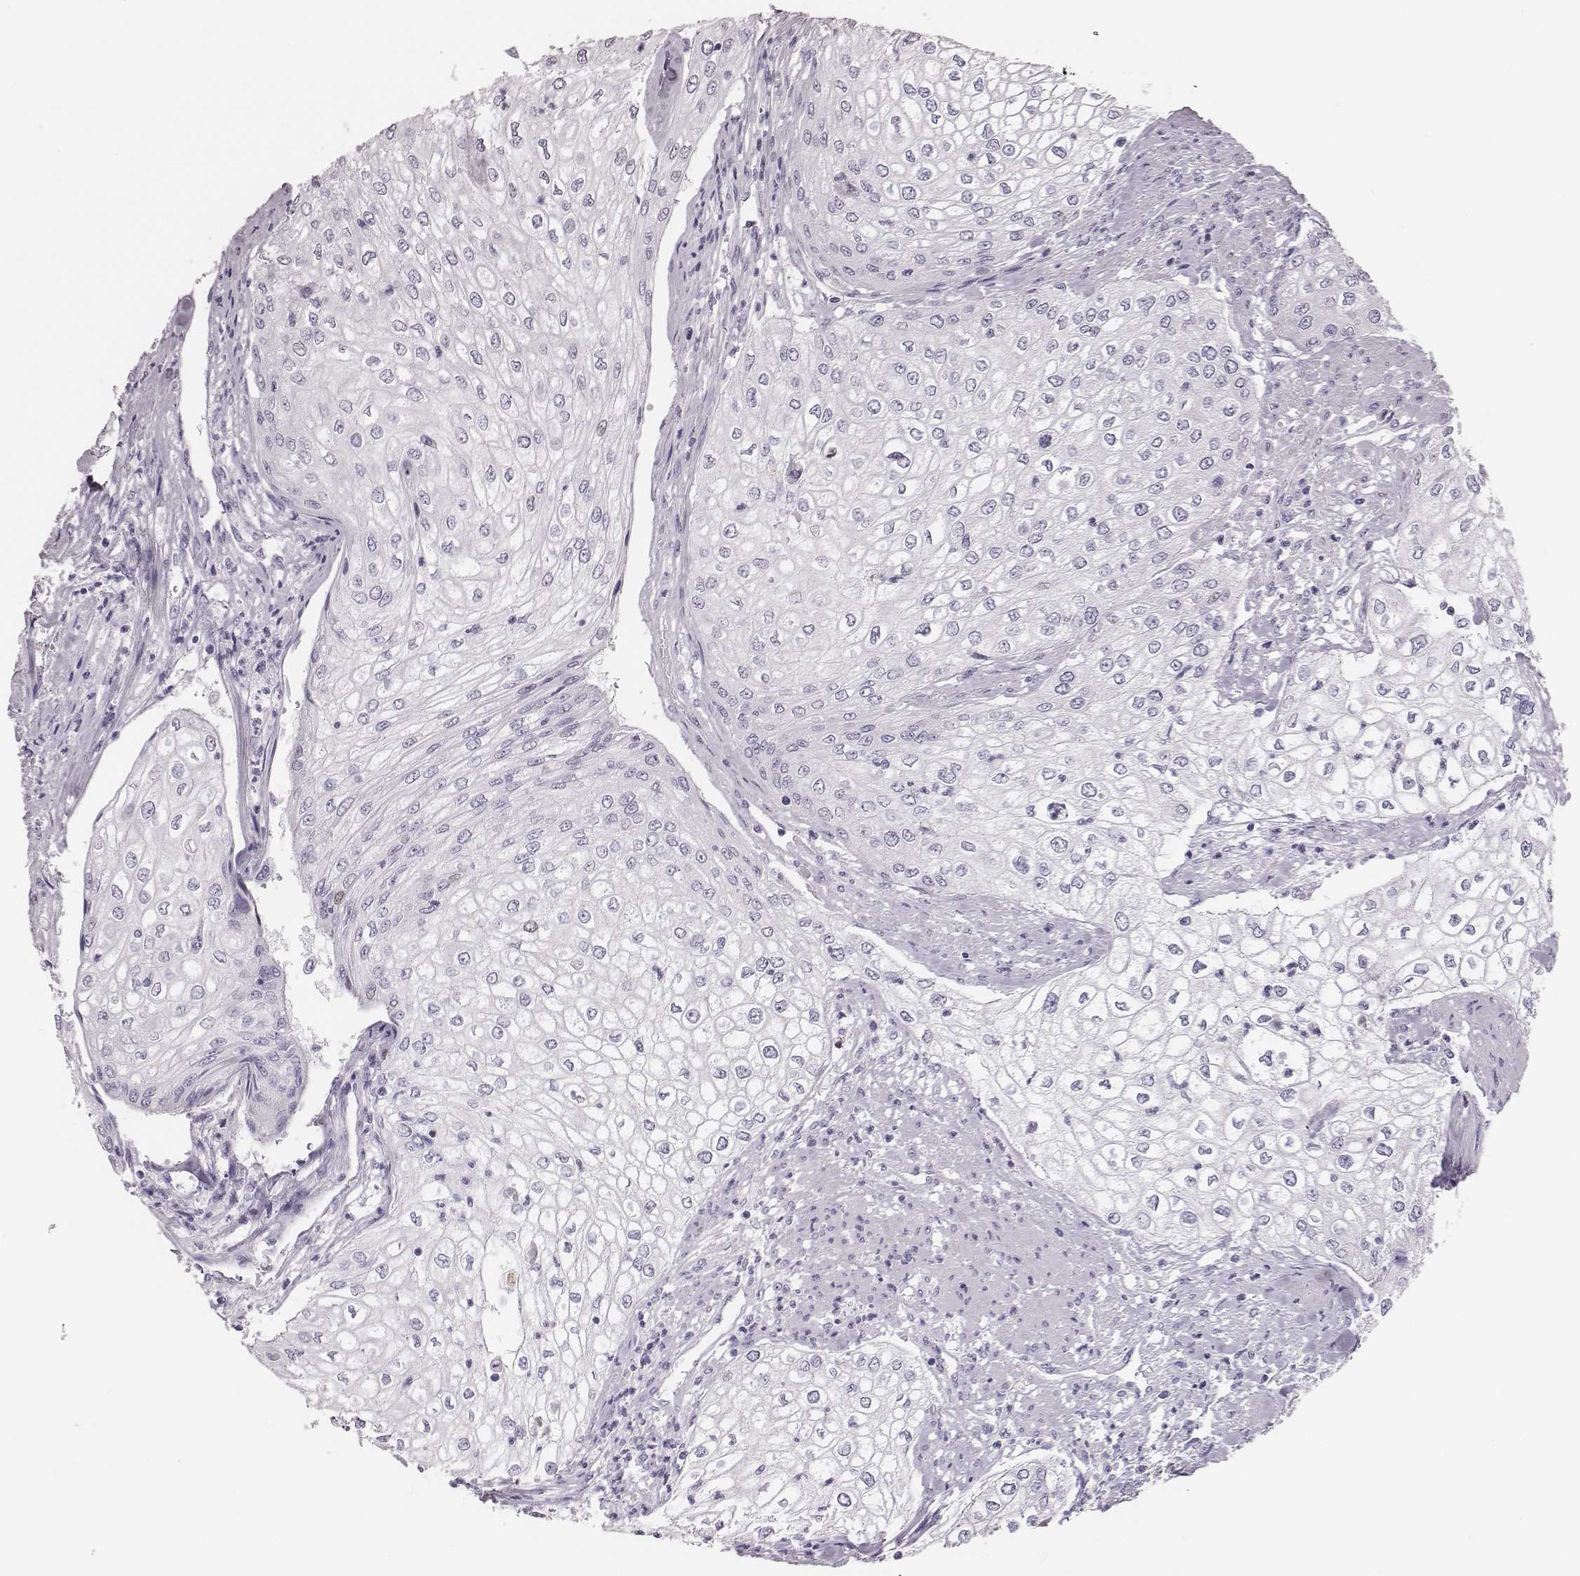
{"staining": {"intensity": "negative", "quantity": "none", "location": "none"}, "tissue": "urothelial cancer", "cell_type": "Tumor cells", "image_type": "cancer", "snomed": [{"axis": "morphology", "description": "Urothelial carcinoma, High grade"}, {"axis": "topography", "description": "Urinary bladder"}], "caption": "This photomicrograph is of urothelial cancer stained with immunohistochemistry to label a protein in brown with the nuclei are counter-stained blue. There is no expression in tumor cells.", "gene": "H1-6", "patient": {"sex": "male", "age": 62}}